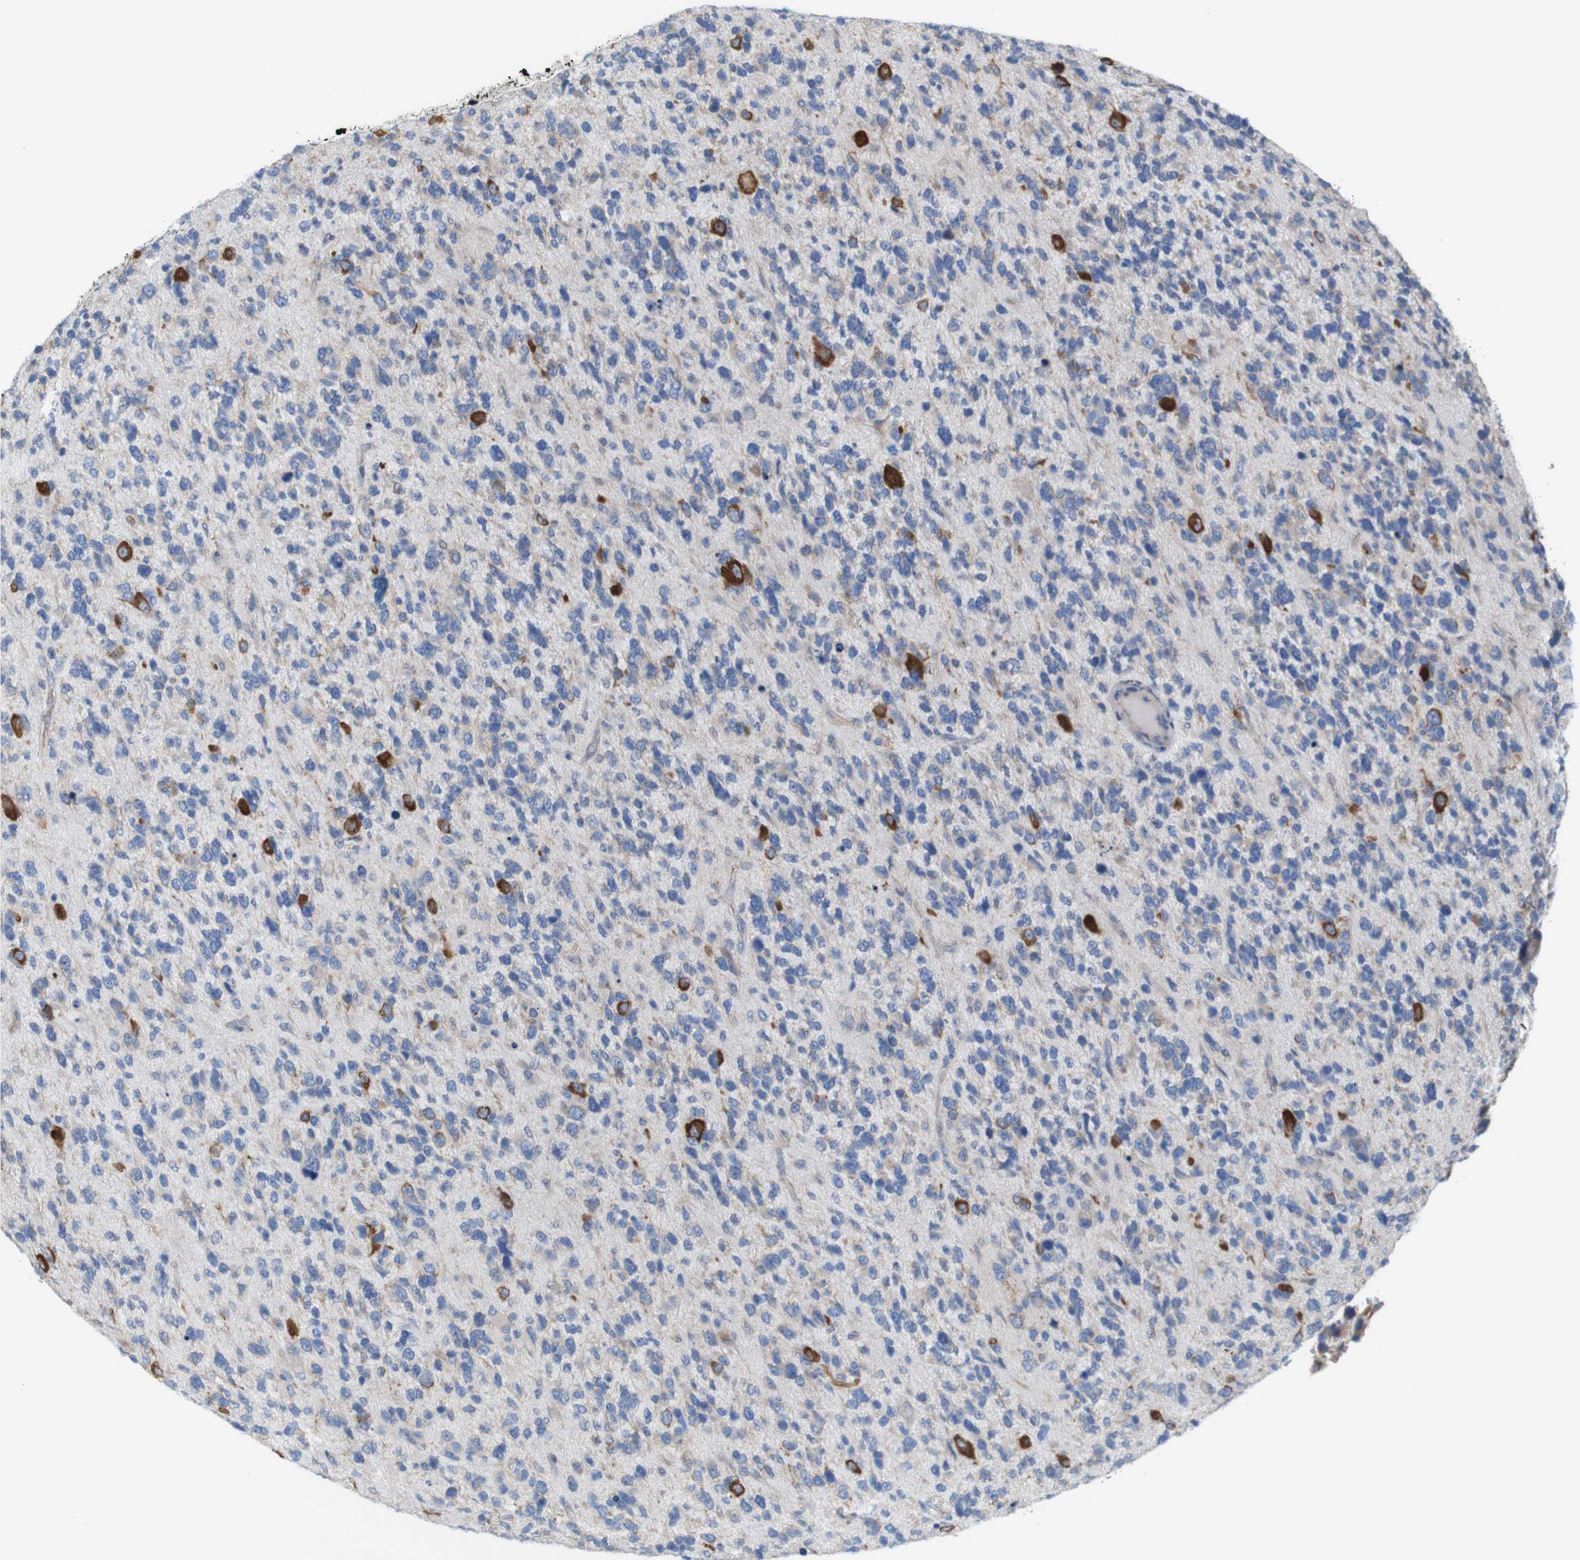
{"staining": {"intensity": "negative", "quantity": "none", "location": "none"}, "tissue": "glioma", "cell_type": "Tumor cells", "image_type": "cancer", "snomed": [{"axis": "morphology", "description": "Glioma, malignant, High grade"}, {"axis": "topography", "description": "Brain"}], "caption": "Immunohistochemistry (IHC) image of high-grade glioma (malignant) stained for a protein (brown), which displays no staining in tumor cells.", "gene": "MYEOV", "patient": {"sex": "female", "age": 58}}